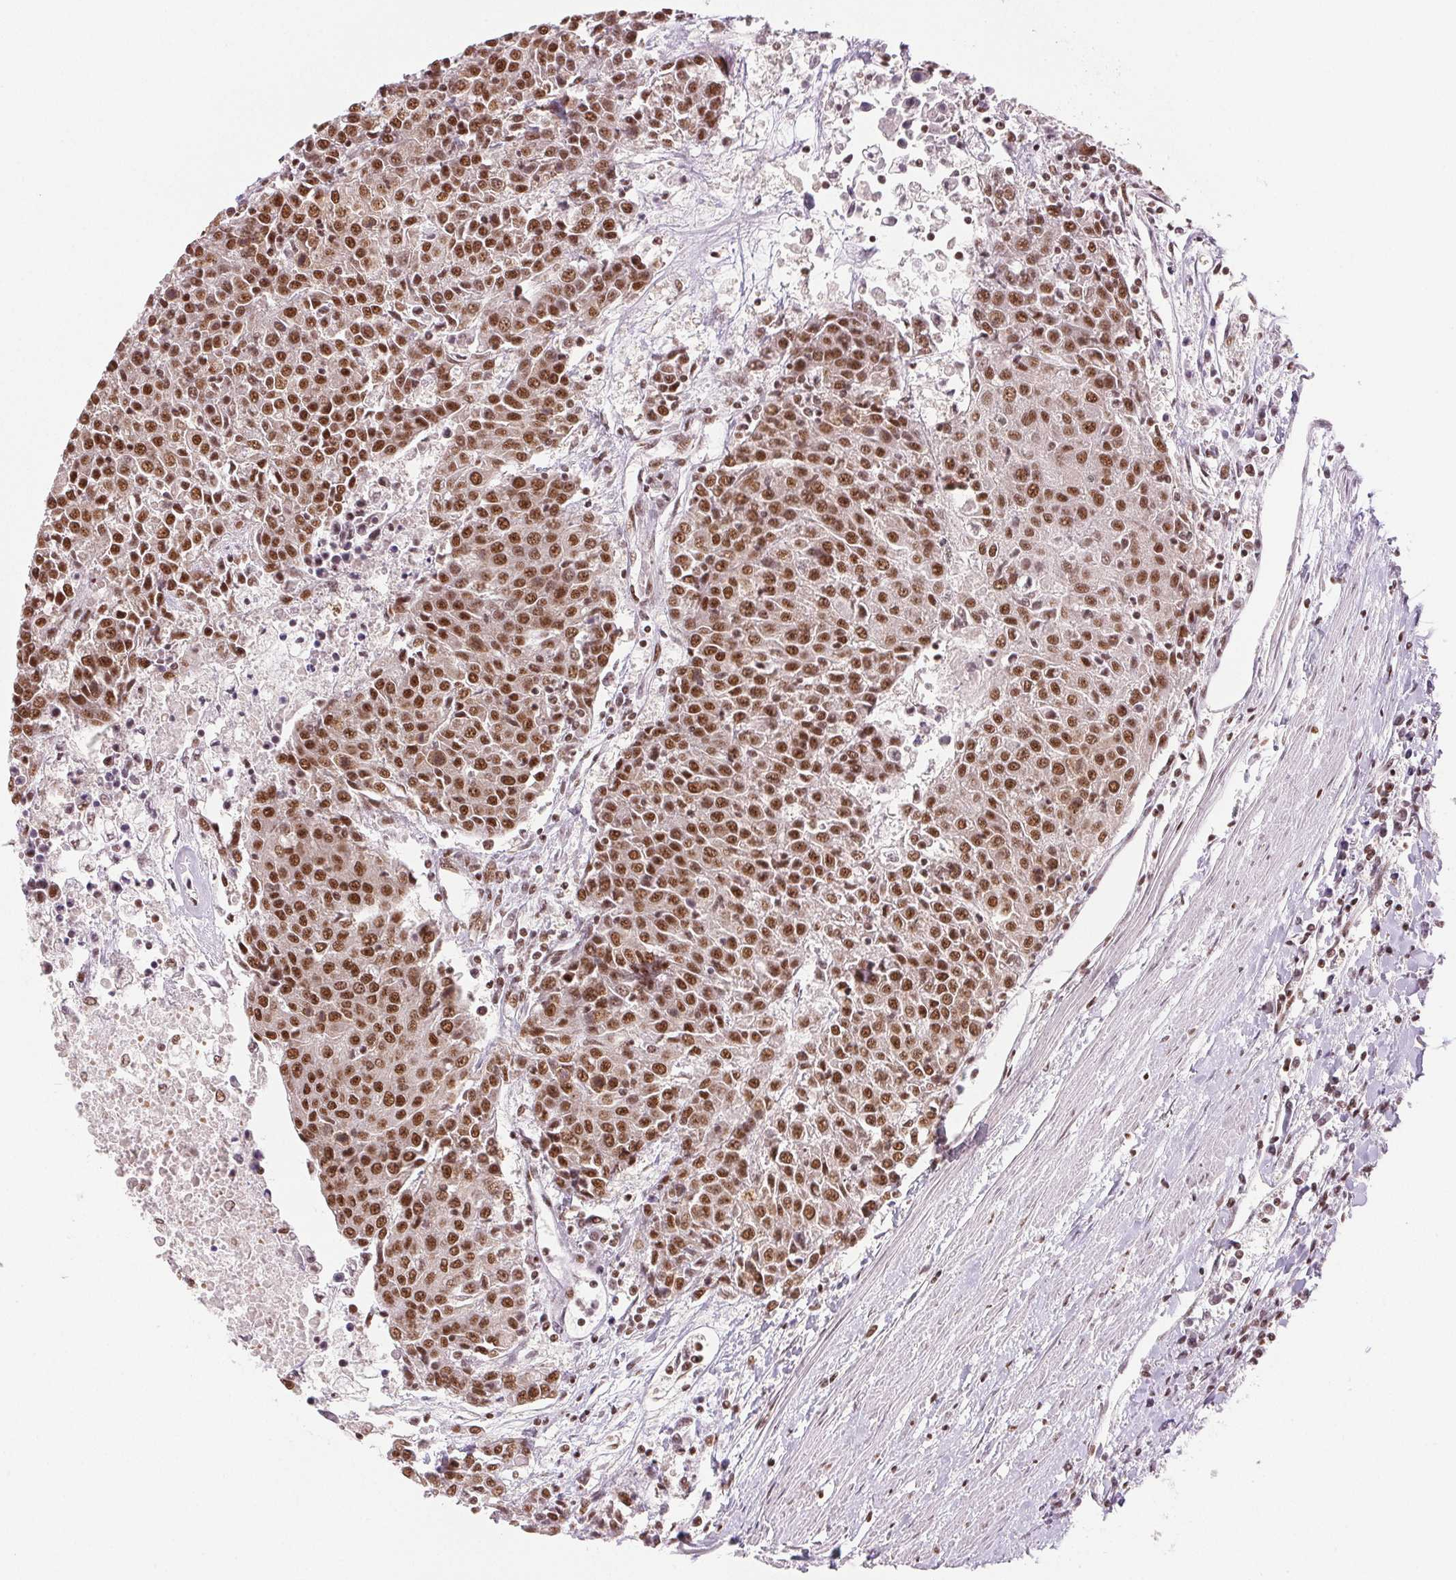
{"staining": {"intensity": "moderate", "quantity": ">75%", "location": "nuclear"}, "tissue": "urothelial cancer", "cell_type": "Tumor cells", "image_type": "cancer", "snomed": [{"axis": "morphology", "description": "Urothelial carcinoma, High grade"}, {"axis": "topography", "description": "Urinary bladder"}], "caption": "Moderate nuclear staining for a protein is seen in about >75% of tumor cells of urothelial cancer using immunohistochemistry.", "gene": "IK", "patient": {"sex": "female", "age": 85}}